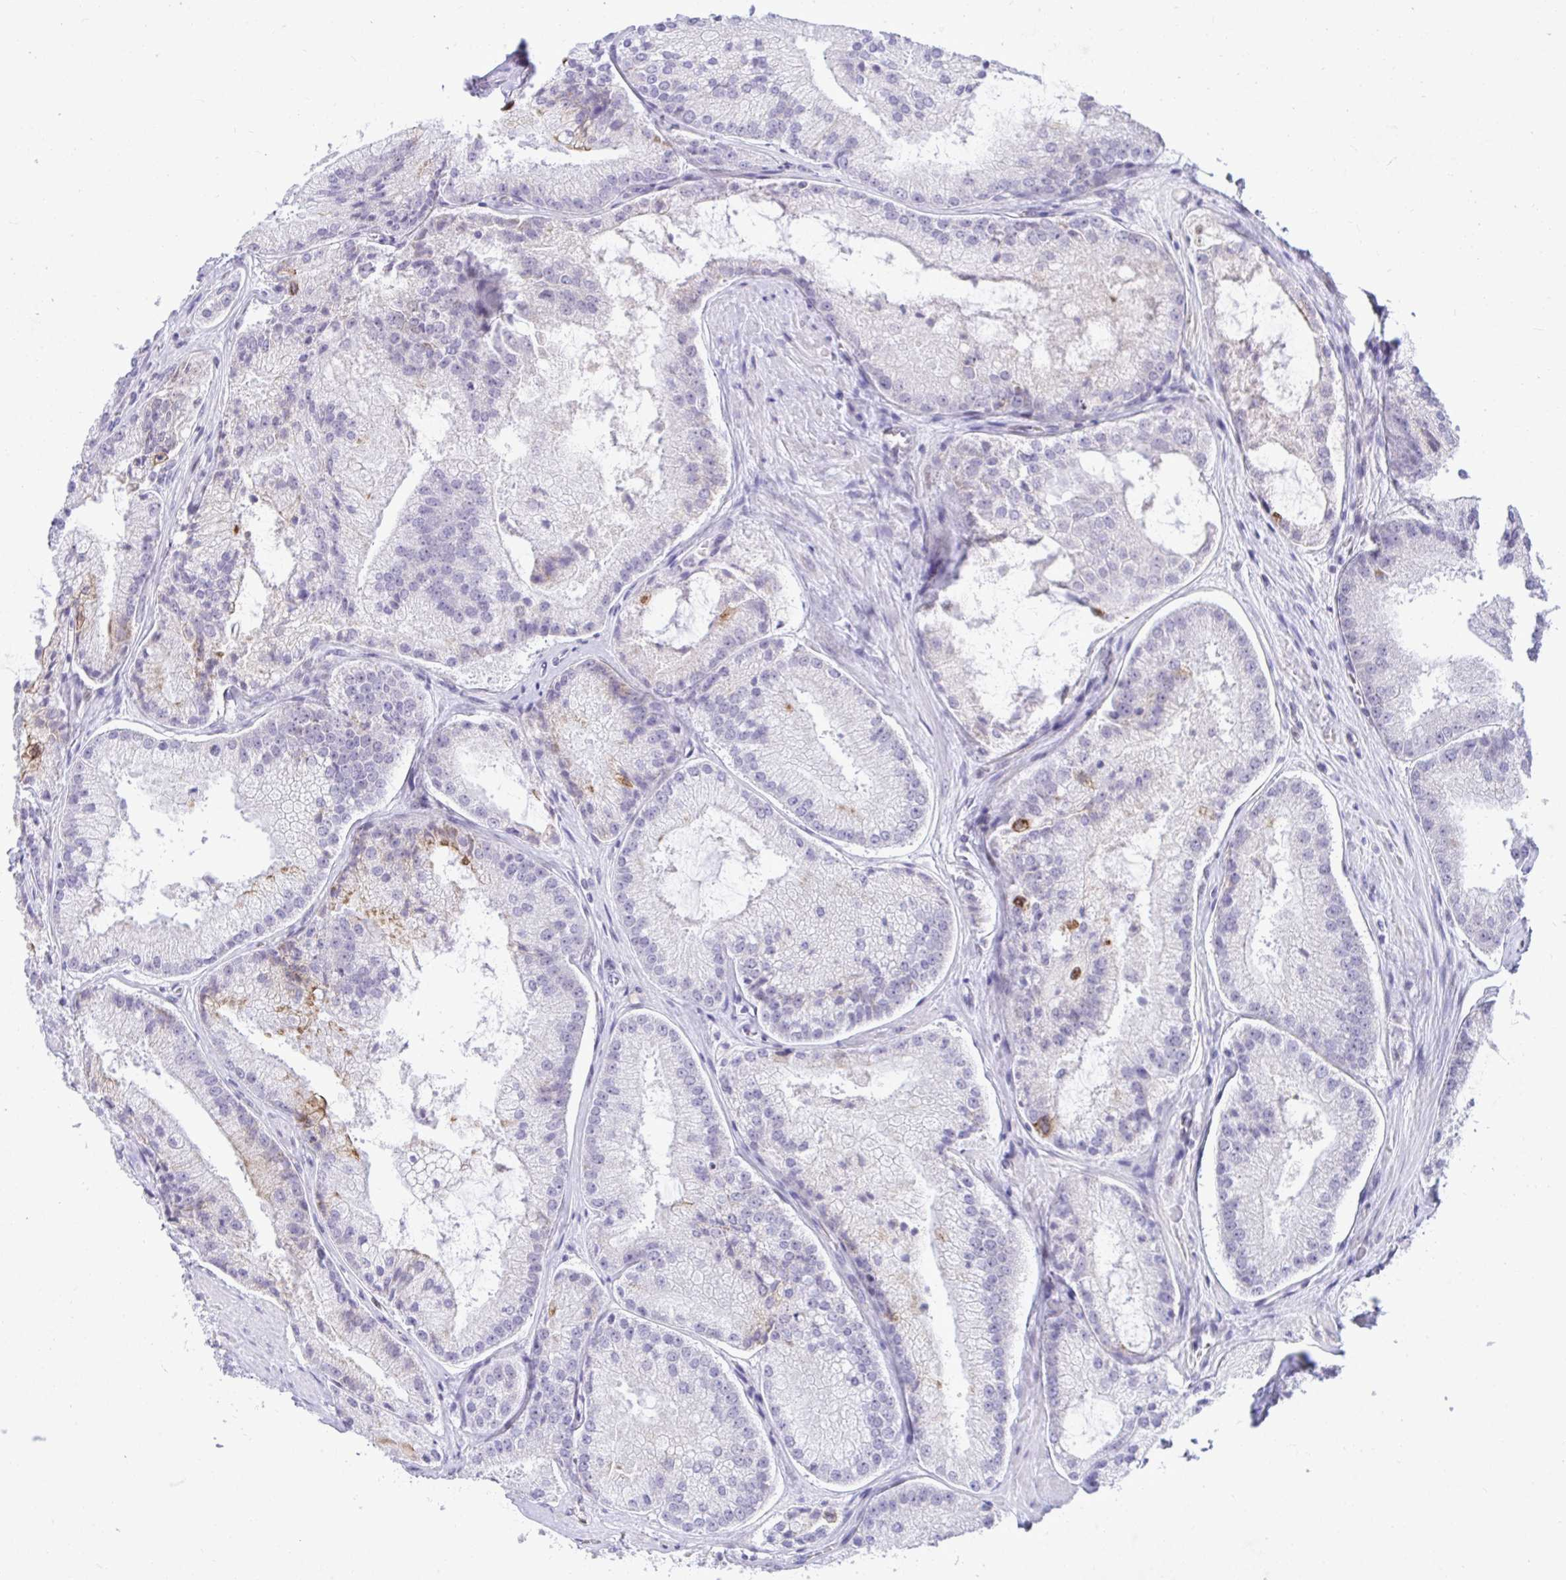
{"staining": {"intensity": "moderate", "quantity": "<25%", "location": "cytoplasmic/membranous"}, "tissue": "prostate cancer", "cell_type": "Tumor cells", "image_type": "cancer", "snomed": [{"axis": "morphology", "description": "Adenocarcinoma, High grade"}, {"axis": "topography", "description": "Prostate"}], "caption": "Immunohistochemistry (IHC) of human prostate cancer exhibits low levels of moderate cytoplasmic/membranous staining in about <25% of tumor cells. (Stains: DAB in brown, nuclei in blue, Microscopy: brightfield microscopy at high magnification).", "gene": "EPOP", "patient": {"sex": "male", "age": 73}}